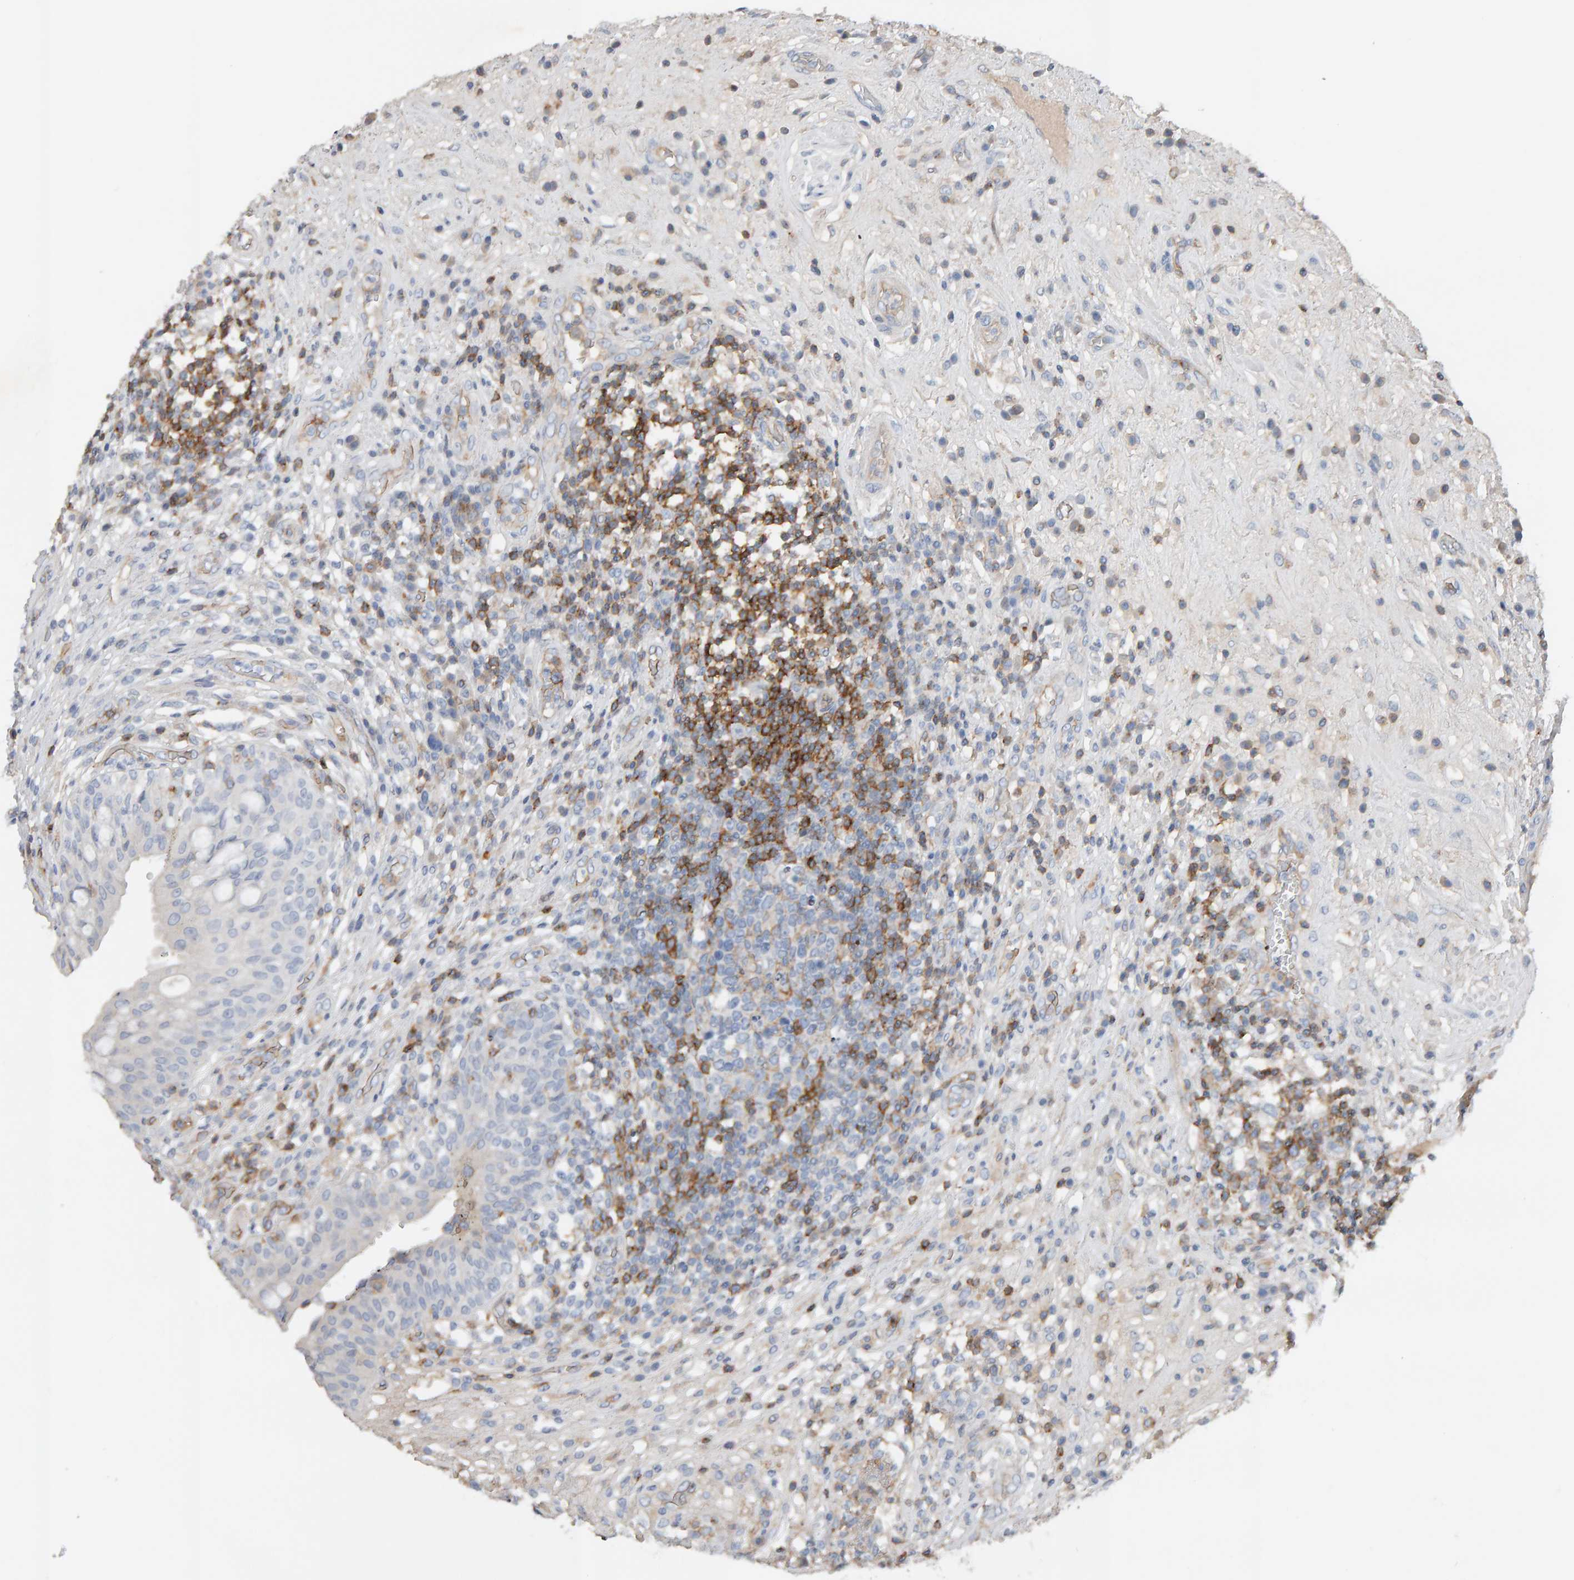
{"staining": {"intensity": "negative", "quantity": "none", "location": "none"}, "tissue": "urinary bladder", "cell_type": "Urothelial cells", "image_type": "normal", "snomed": [{"axis": "morphology", "description": "Normal tissue, NOS"}, {"axis": "topography", "description": "Urinary bladder"}], "caption": "Urothelial cells are negative for protein expression in normal human urinary bladder. (DAB immunohistochemistry, high magnification).", "gene": "FYN", "patient": {"sex": "female", "age": 62}}